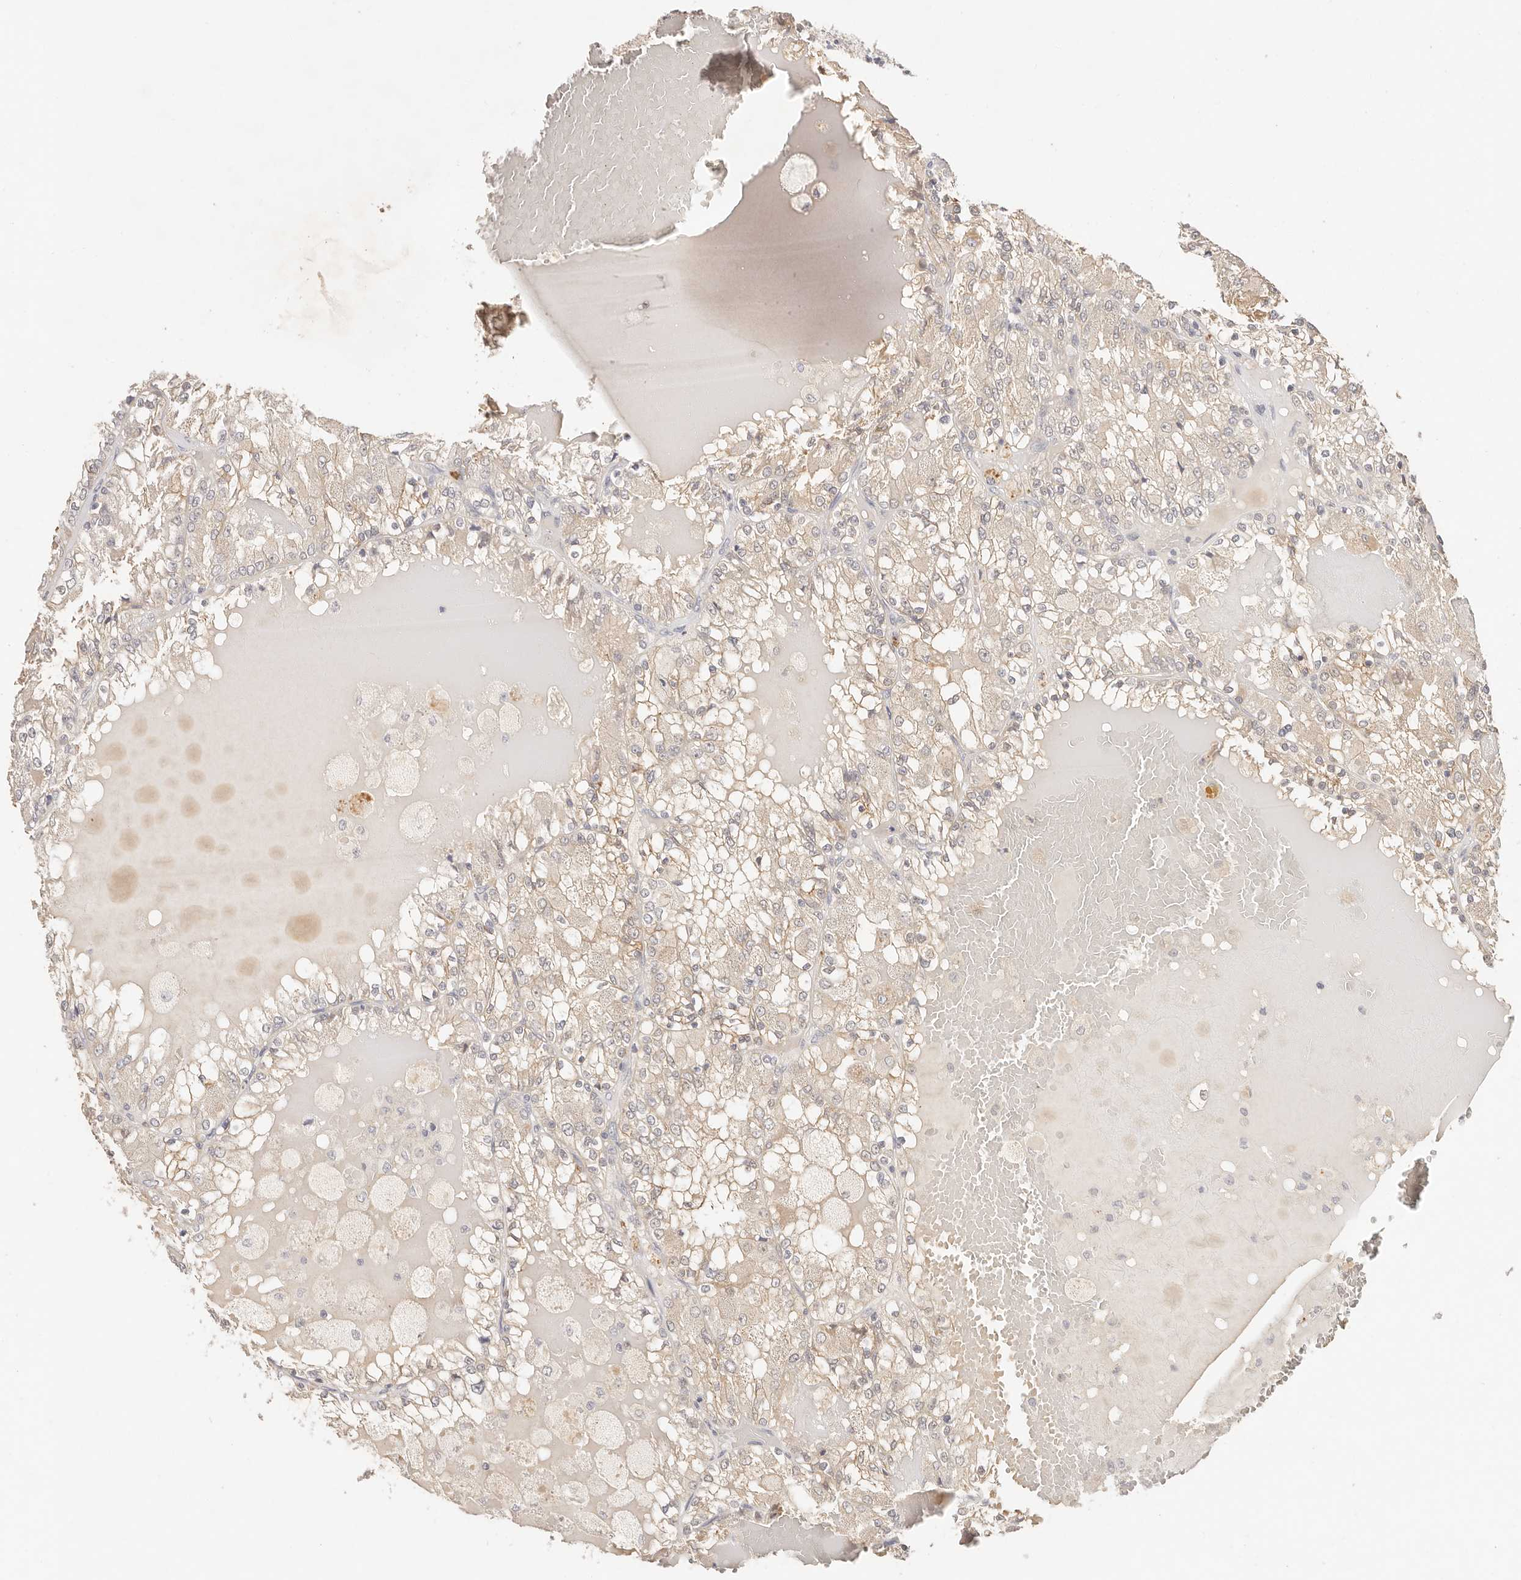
{"staining": {"intensity": "negative", "quantity": "none", "location": "none"}, "tissue": "renal cancer", "cell_type": "Tumor cells", "image_type": "cancer", "snomed": [{"axis": "morphology", "description": "Adenocarcinoma, NOS"}, {"axis": "topography", "description": "Kidney"}], "caption": "Tumor cells are negative for brown protein staining in adenocarcinoma (renal).", "gene": "CXADR", "patient": {"sex": "female", "age": 56}}